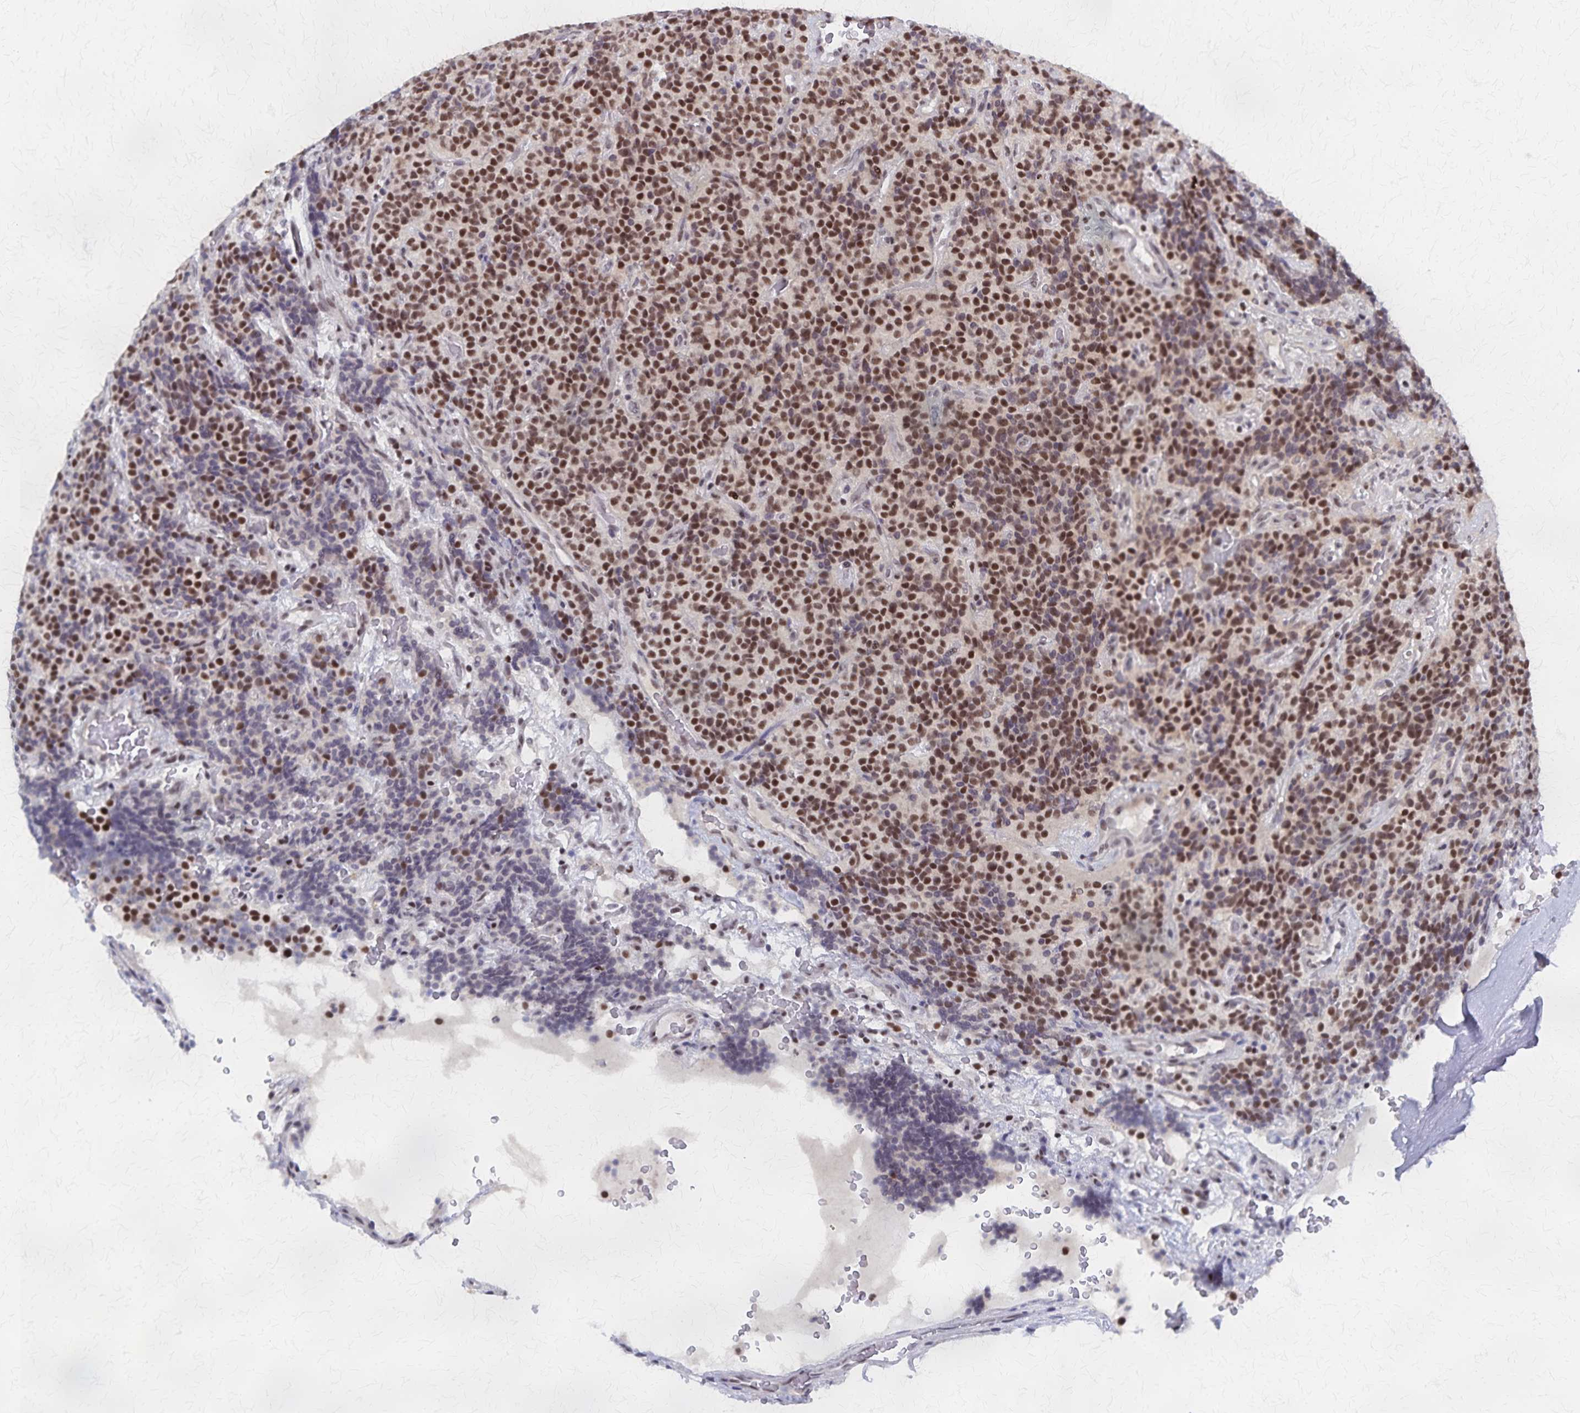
{"staining": {"intensity": "moderate", "quantity": ">75%", "location": "nuclear"}, "tissue": "carcinoid", "cell_type": "Tumor cells", "image_type": "cancer", "snomed": [{"axis": "morphology", "description": "Carcinoid, malignant, NOS"}, {"axis": "topography", "description": "Pancreas"}], "caption": "This photomicrograph shows IHC staining of malignant carcinoid, with medium moderate nuclear positivity in approximately >75% of tumor cells.", "gene": "GTF2B", "patient": {"sex": "male", "age": 36}}